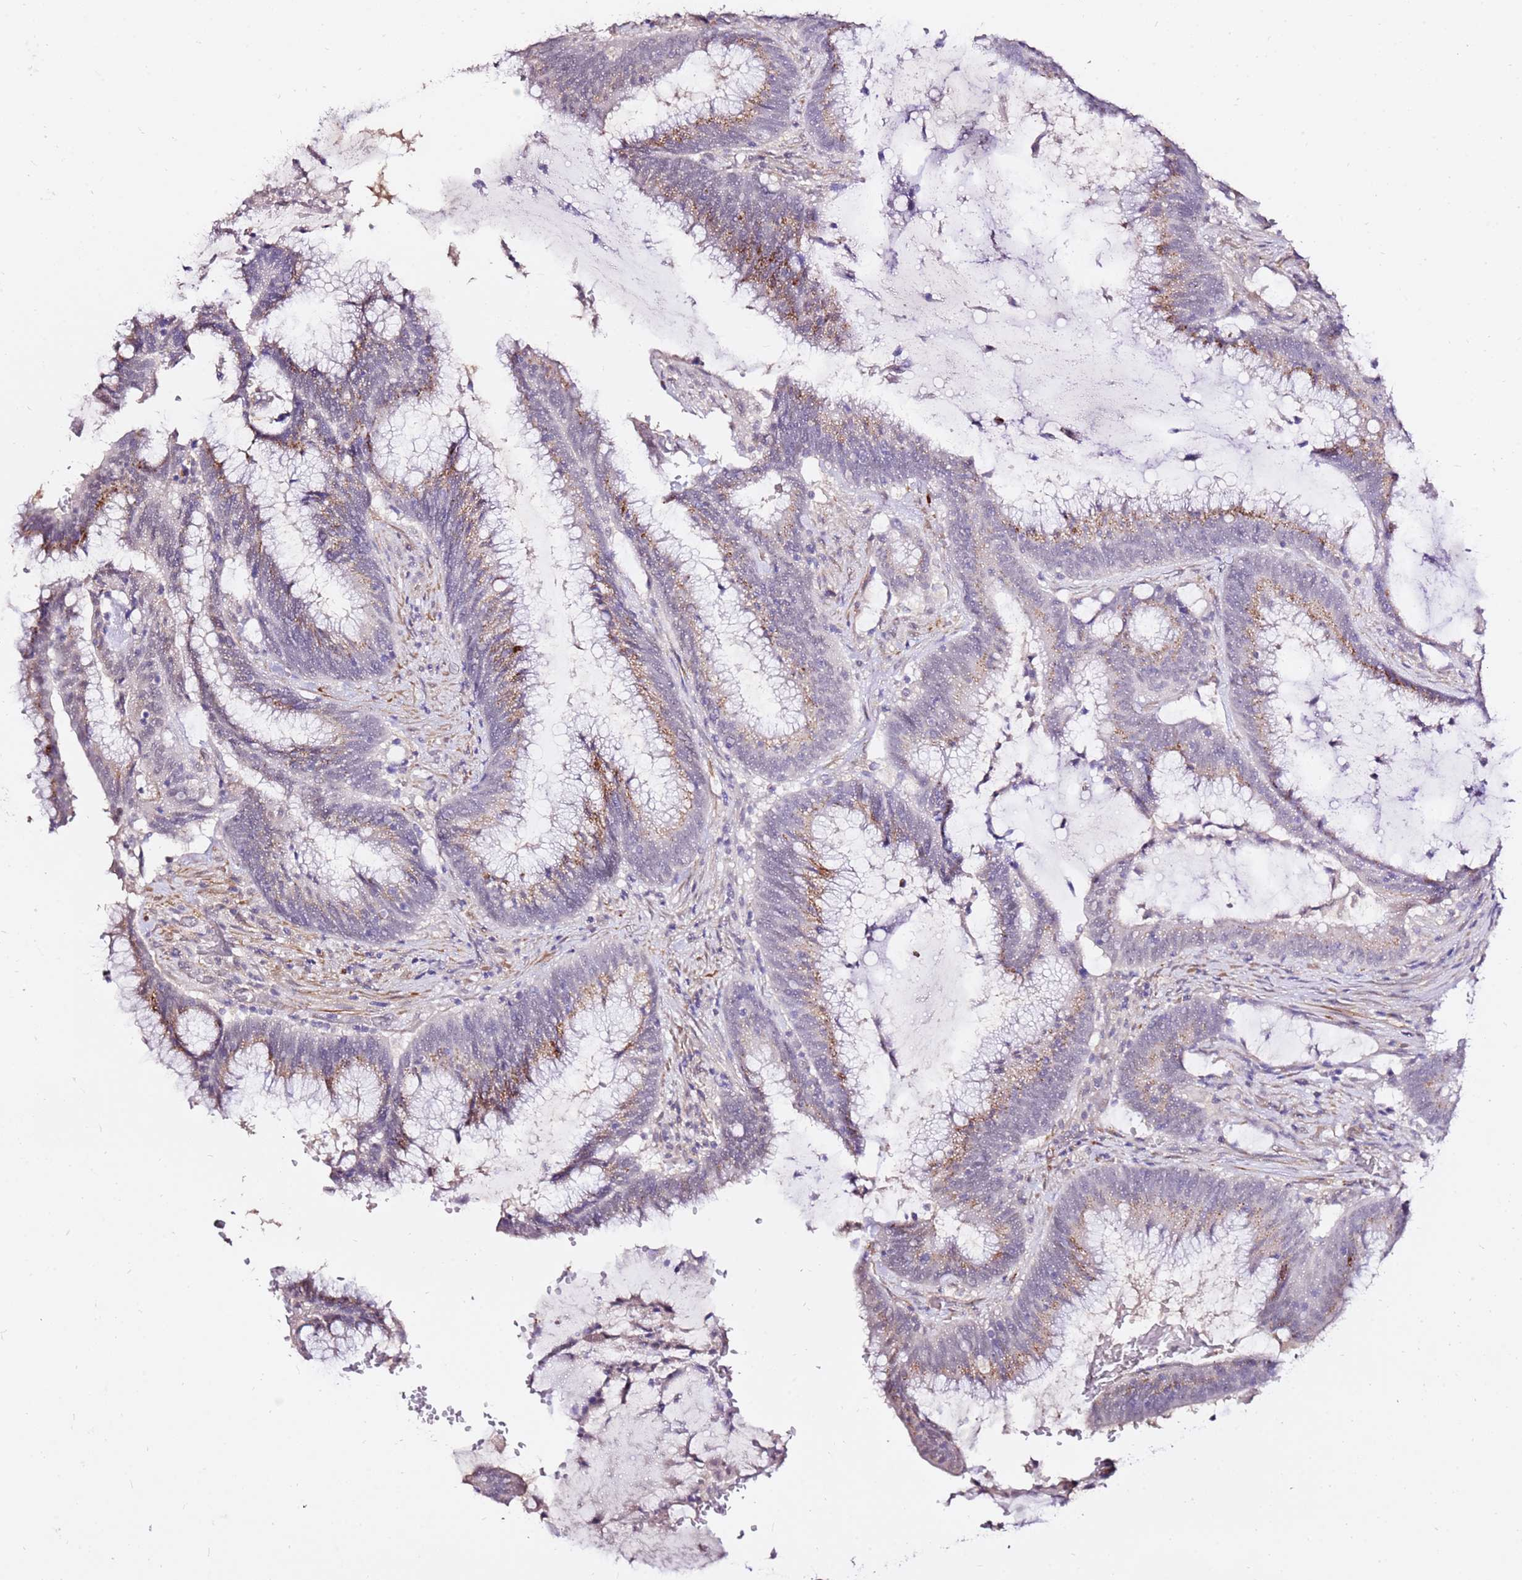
{"staining": {"intensity": "weak", "quantity": "<25%", "location": "cytoplasmic/membranous"}, "tissue": "colorectal cancer", "cell_type": "Tumor cells", "image_type": "cancer", "snomed": [{"axis": "morphology", "description": "Adenocarcinoma, NOS"}, {"axis": "topography", "description": "Rectum"}], "caption": "Immunohistochemical staining of adenocarcinoma (colorectal) demonstrates no significant staining in tumor cells.", "gene": "ART5", "patient": {"sex": "female", "age": 77}}